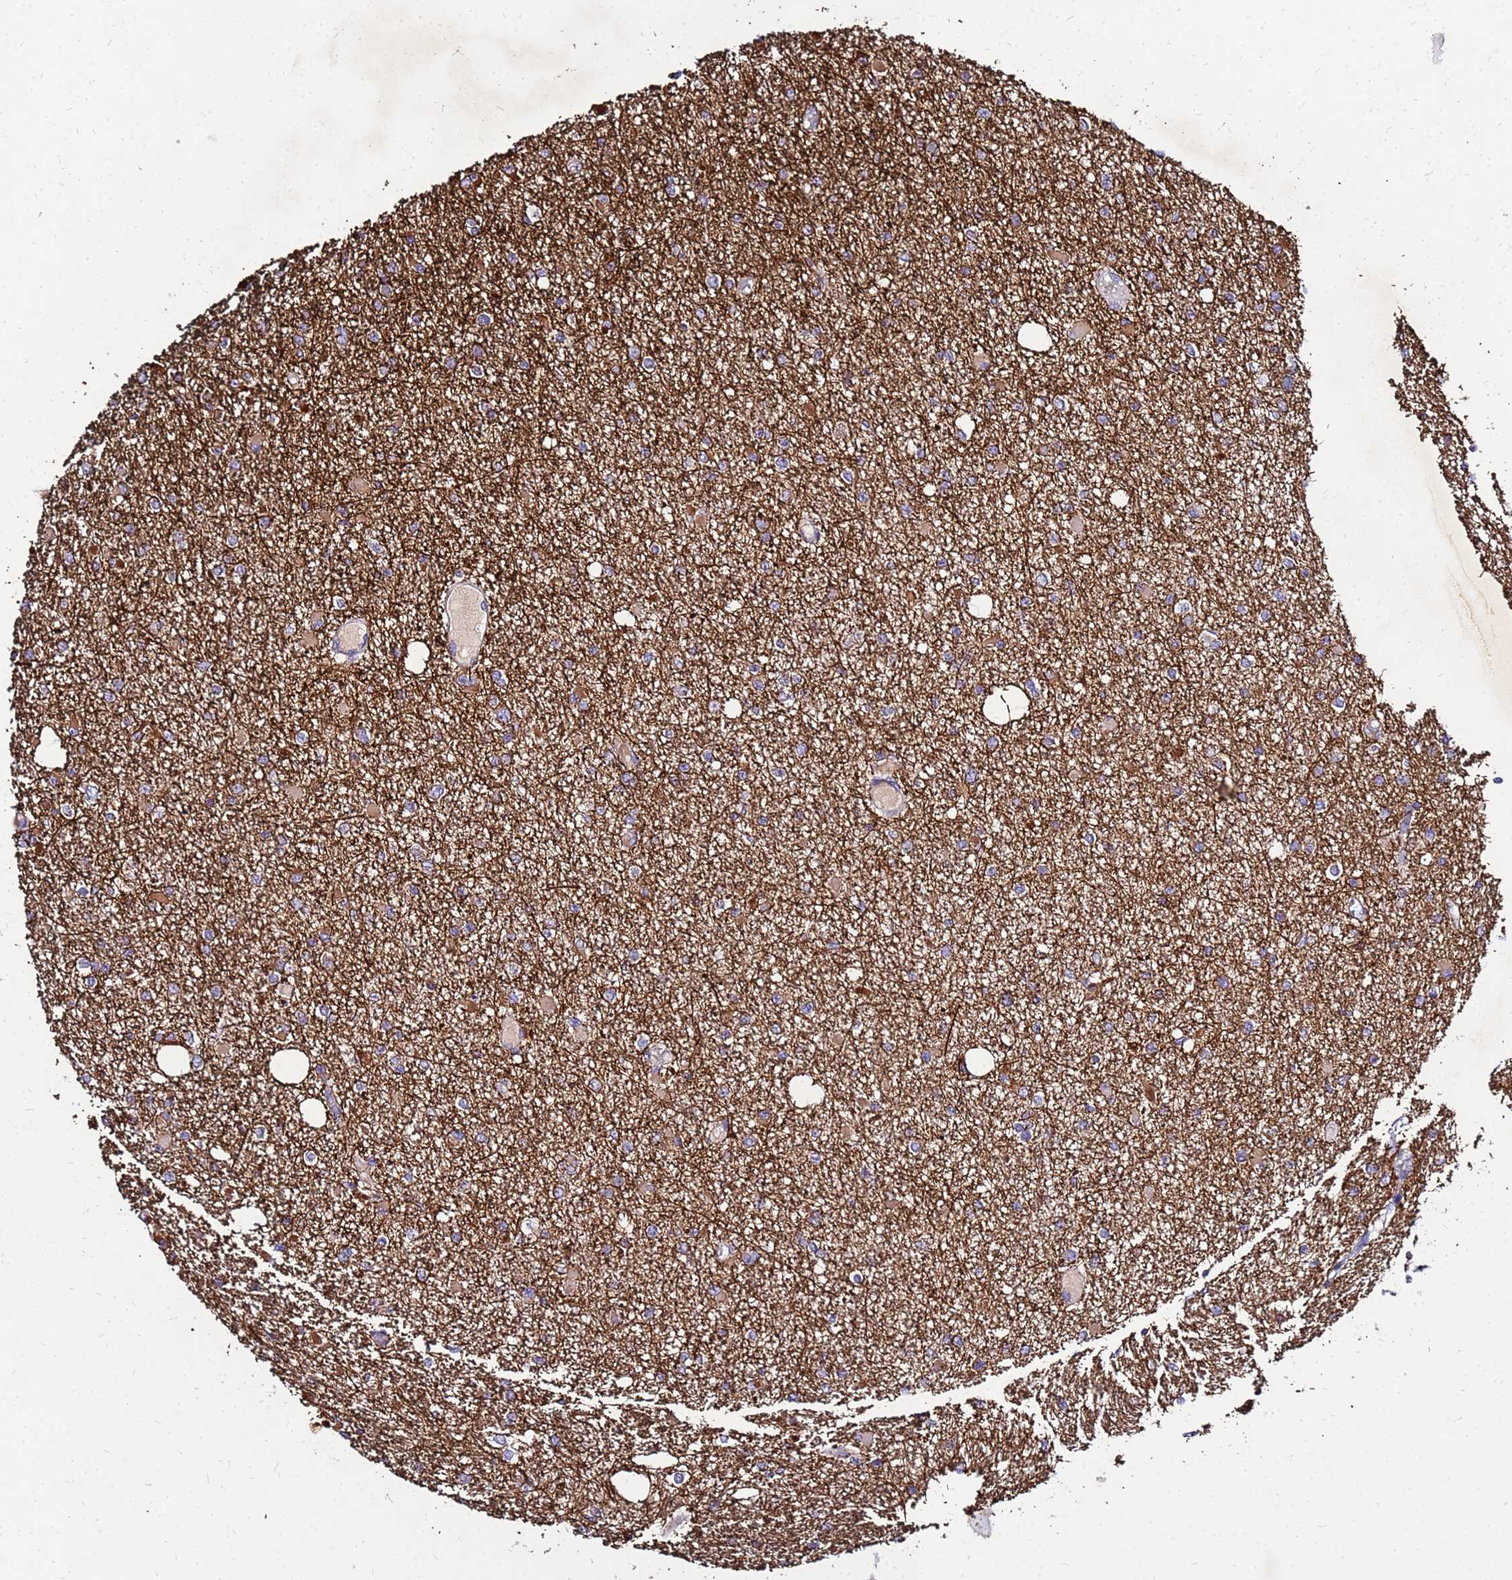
{"staining": {"intensity": "moderate", "quantity": "<25%", "location": "cytoplasmic/membranous"}, "tissue": "glioma", "cell_type": "Tumor cells", "image_type": "cancer", "snomed": [{"axis": "morphology", "description": "Glioma, malignant, Low grade"}, {"axis": "topography", "description": "Brain"}], "caption": "Protein expression analysis of glioma reveals moderate cytoplasmic/membranous staining in approximately <25% of tumor cells. (DAB (3,3'-diaminobenzidine) = brown stain, brightfield microscopy at high magnification).", "gene": "COX14", "patient": {"sex": "female", "age": 22}}